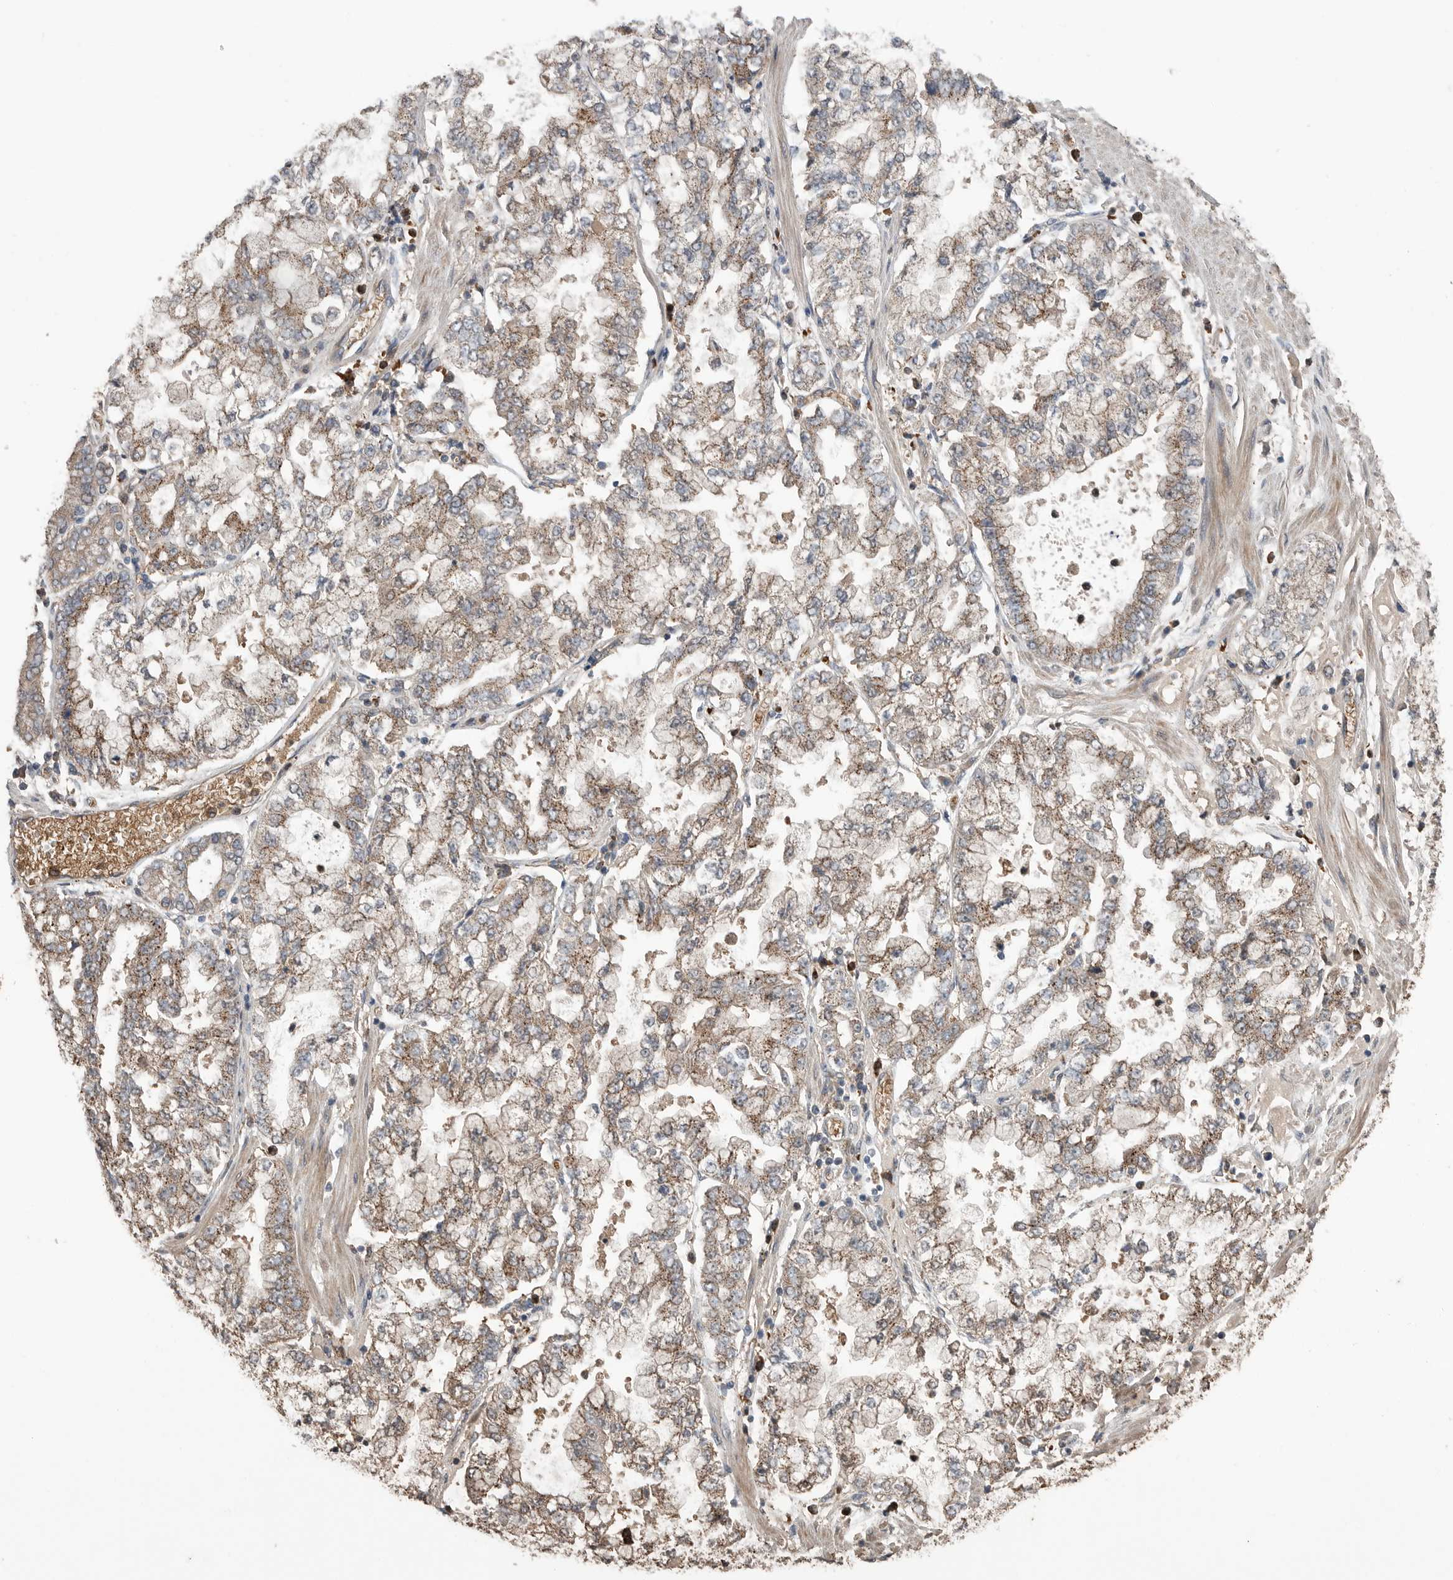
{"staining": {"intensity": "moderate", "quantity": ">75%", "location": "cytoplasmic/membranous"}, "tissue": "stomach cancer", "cell_type": "Tumor cells", "image_type": "cancer", "snomed": [{"axis": "morphology", "description": "Adenocarcinoma, NOS"}, {"axis": "topography", "description": "Stomach"}], "caption": "An immunohistochemistry image of tumor tissue is shown. Protein staining in brown highlights moderate cytoplasmic/membranous positivity in stomach adenocarcinoma within tumor cells.", "gene": "SCP2", "patient": {"sex": "male", "age": 76}}